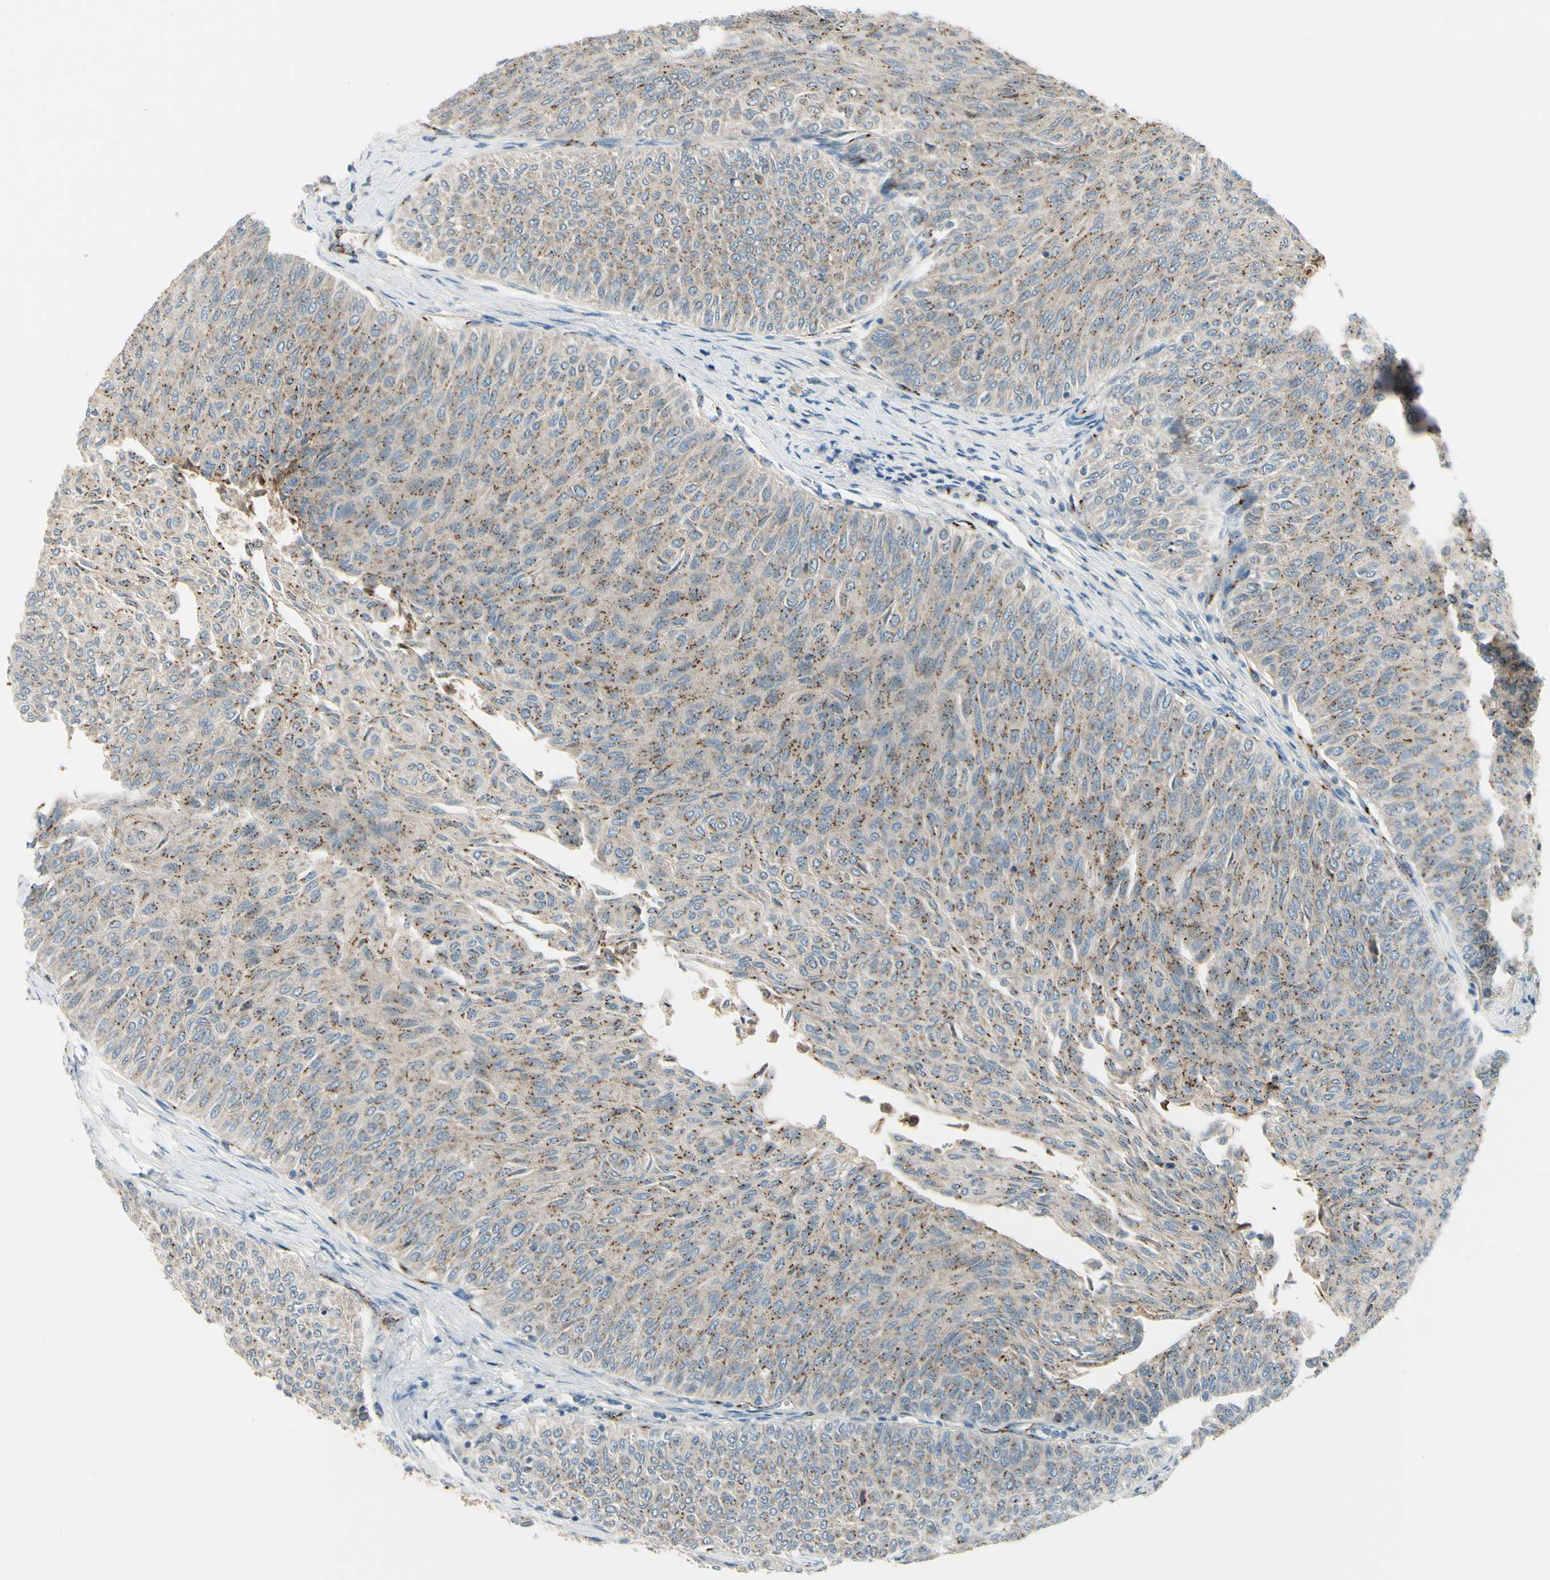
{"staining": {"intensity": "moderate", "quantity": ">75%", "location": "cytoplasmic/membranous"}, "tissue": "urothelial cancer", "cell_type": "Tumor cells", "image_type": "cancer", "snomed": [{"axis": "morphology", "description": "Urothelial carcinoma, Low grade"}, {"axis": "topography", "description": "Urinary bladder"}], "caption": "High-power microscopy captured an immunohistochemistry photomicrograph of low-grade urothelial carcinoma, revealing moderate cytoplasmic/membranous positivity in about >75% of tumor cells.", "gene": "MANSC1", "patient": {"sex": "male", "age": 78}}